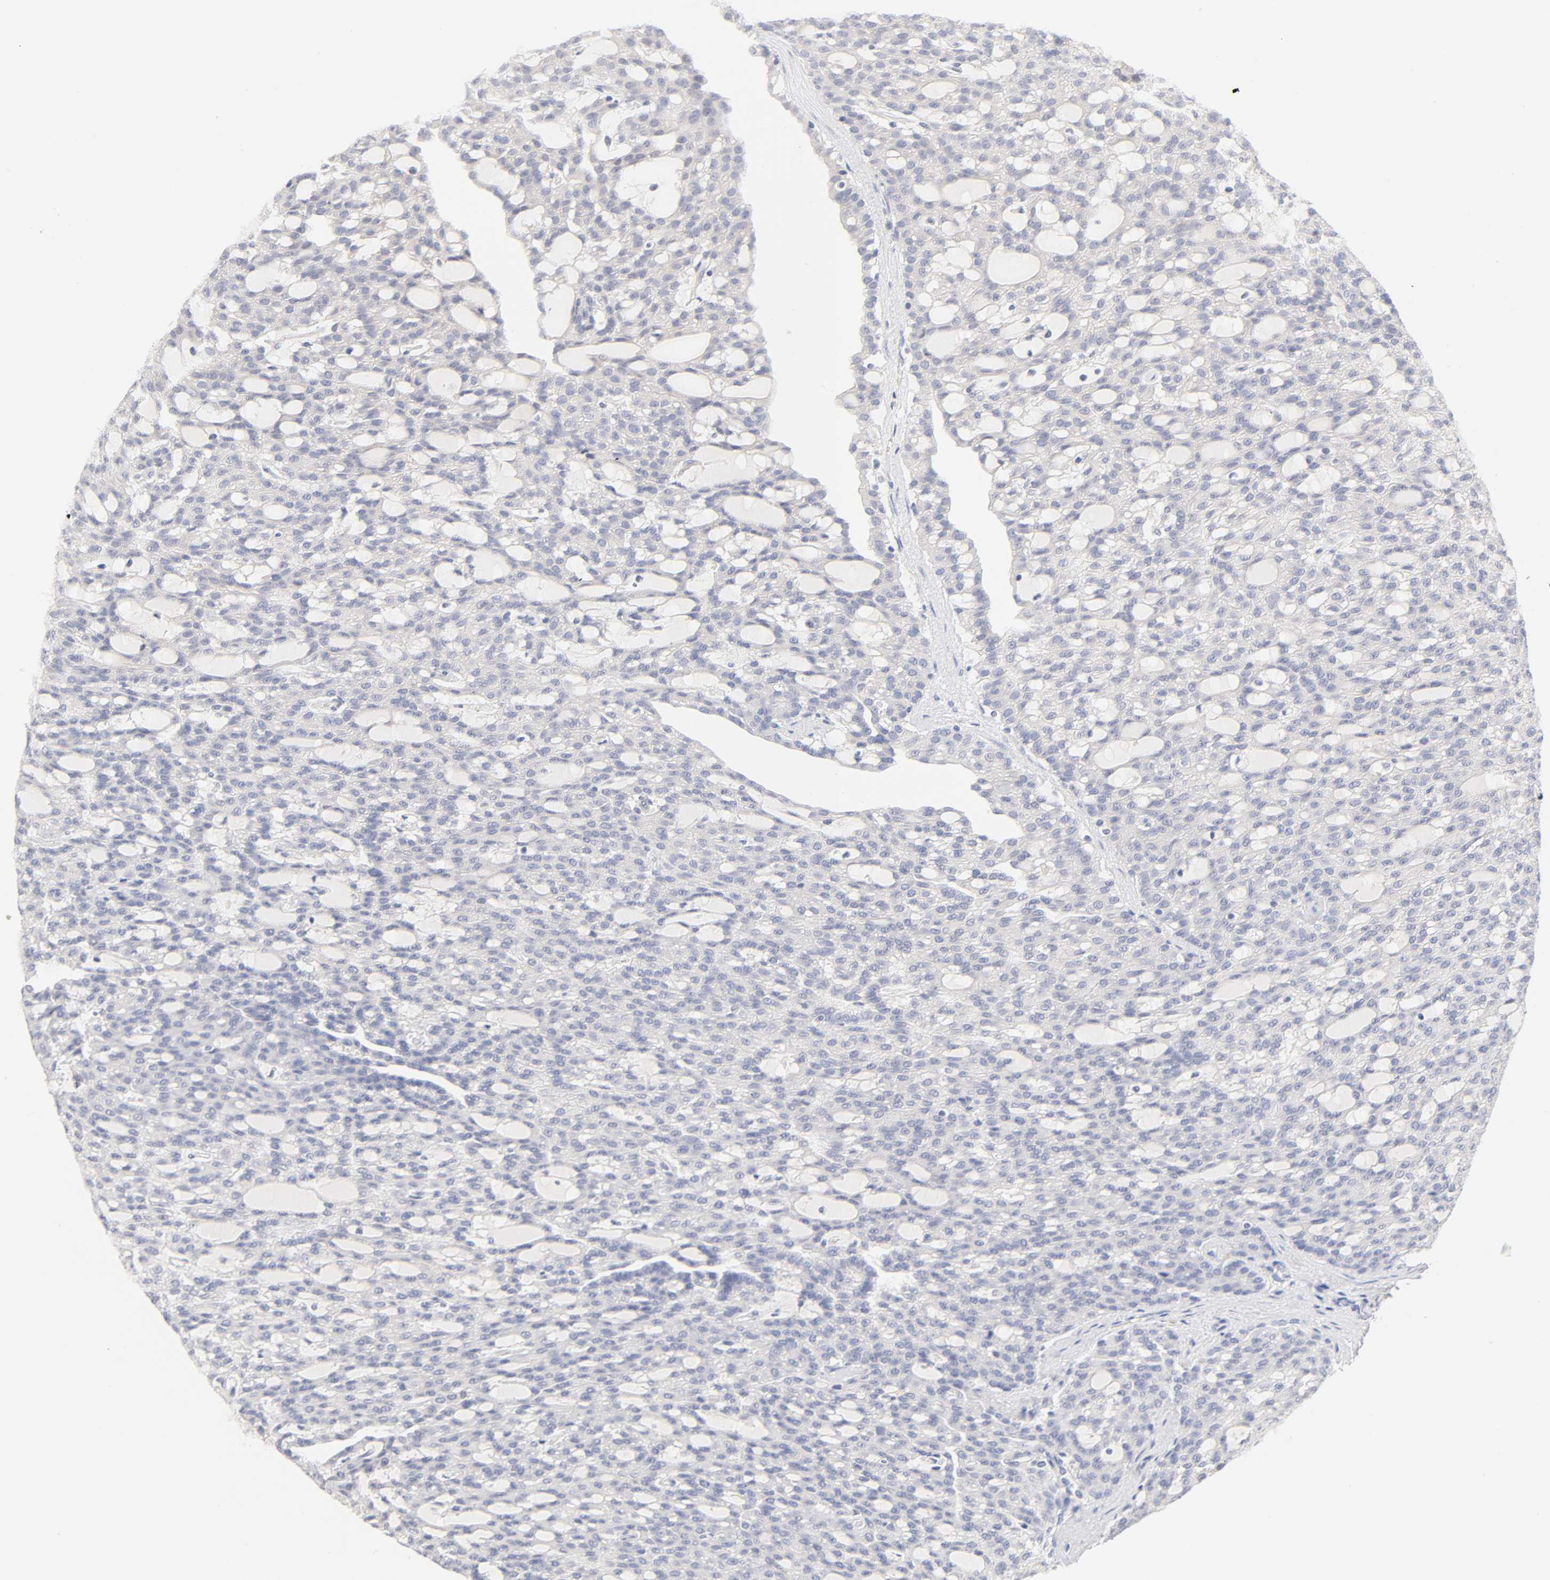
{"staining": {"intensity": "negative", "quantity": "none", "location": "none"}, "tissue": "renal cancer", "cell_type": "Tumor cells", "image_type": "cancer", "snomed": [{"axis": "morphology", "description": "Adenocarcinoma, NOS"}, {"axis": "topography", "description": "Kidney"}], "caption": "IHC of human renal cancer shows no expression in tumor cells.", "gene": "CYP4B1", "patient": {"sex": "male", "age": 63}}